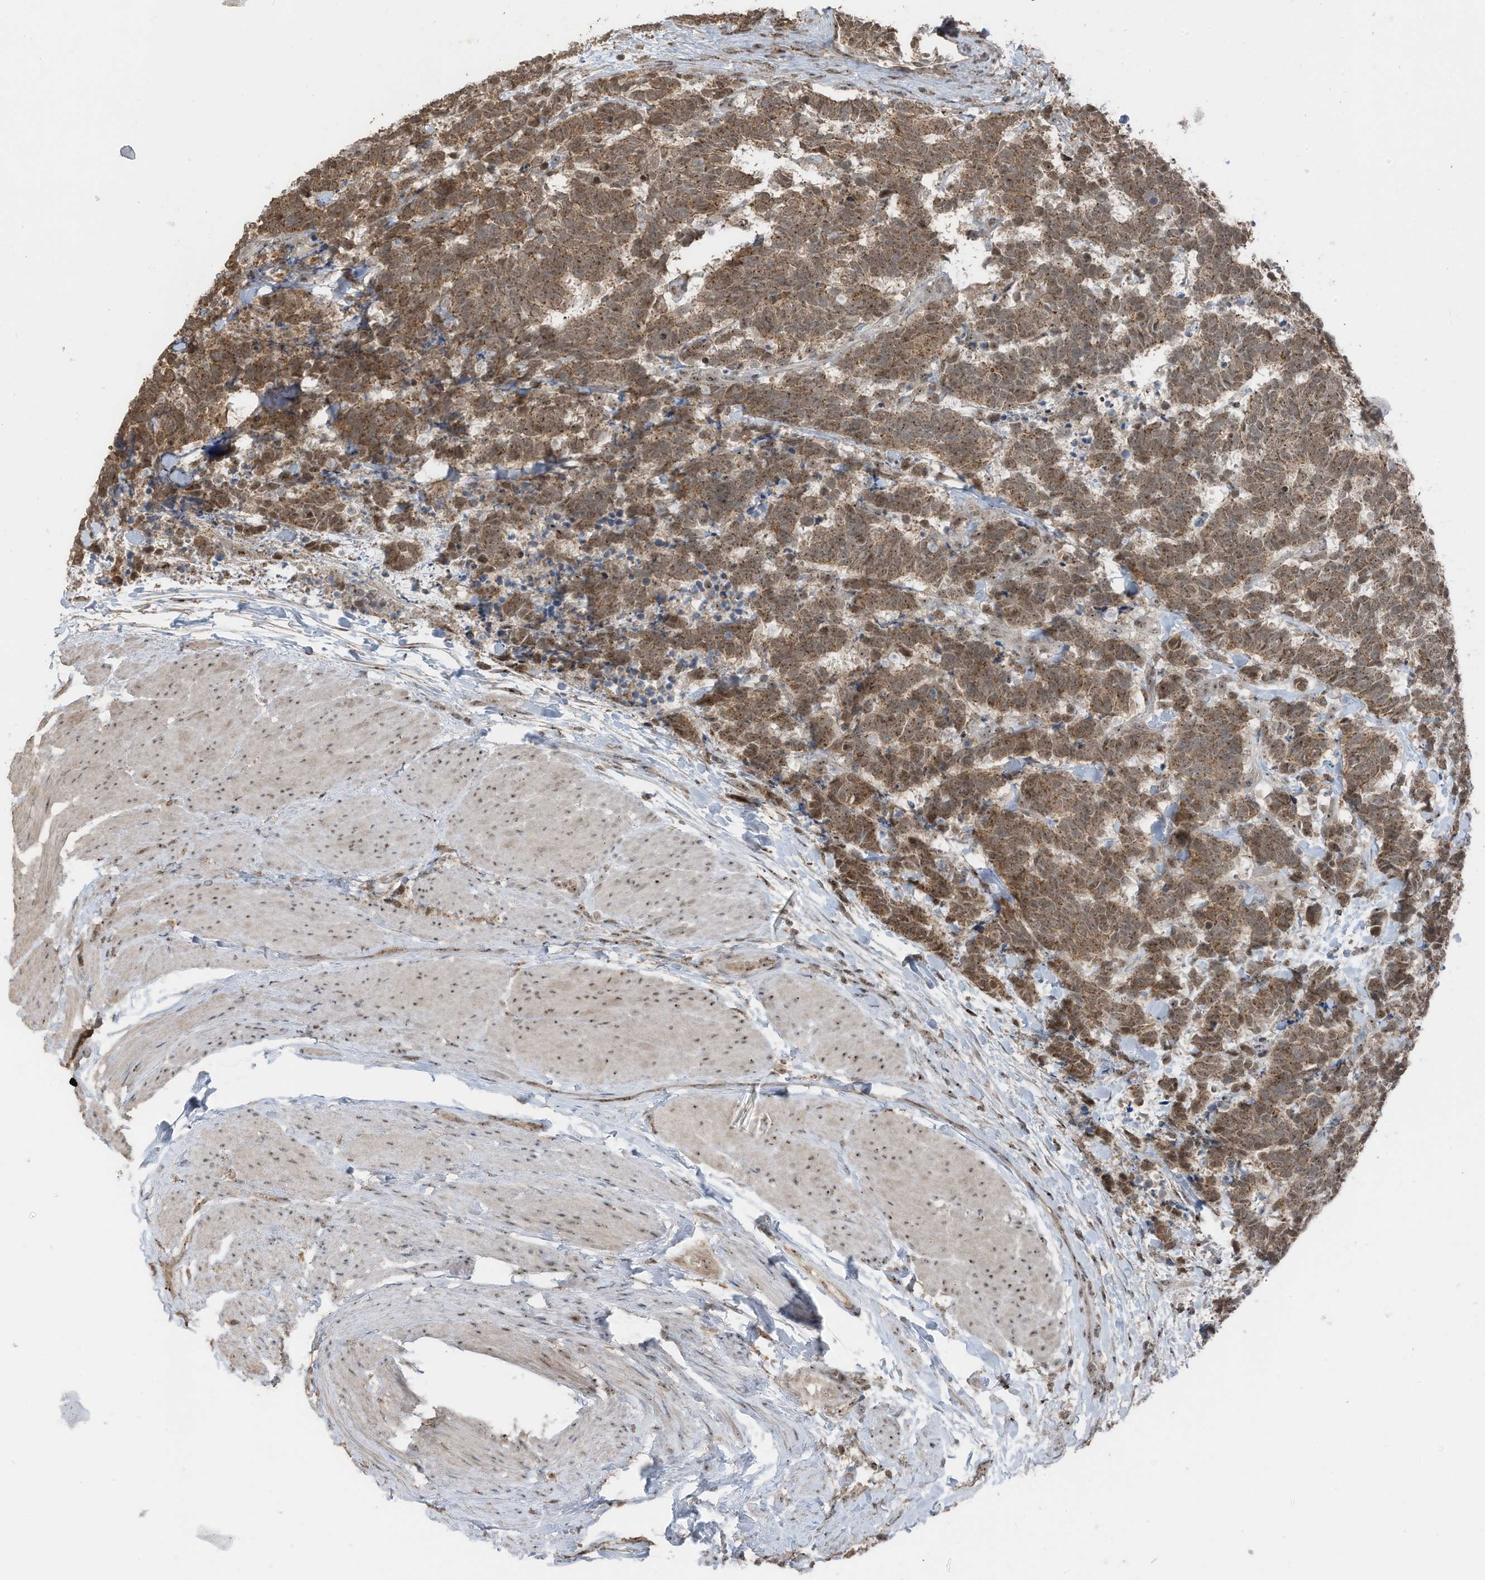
{"staining": {"intensity": "moderate", "quantity": ">75%", "location": "cytoplasmic/membranous,nuclear"}, "tissue": "carcinoid", "cell_type": "Tumor cells", "image_type": "cancer", "snomed": [{"axis": "morphology", "description": "Carcinoma, NOS"}, {"axis": "morphology", "description": "Carcinoid, malignant, NOS"}, {"axis": "topography", "description": "Urinary bladder"}], "caption": "Moderate cytoplasmic/membranous and nuclear staining is seen in approximately >75% of tumor cells in carcinoid (malignant). (brown staining indicates protein expression, while blue staining denotes nuclei).", "gene": "UTP3", "patient": {"sex": "male", "age": 57}}